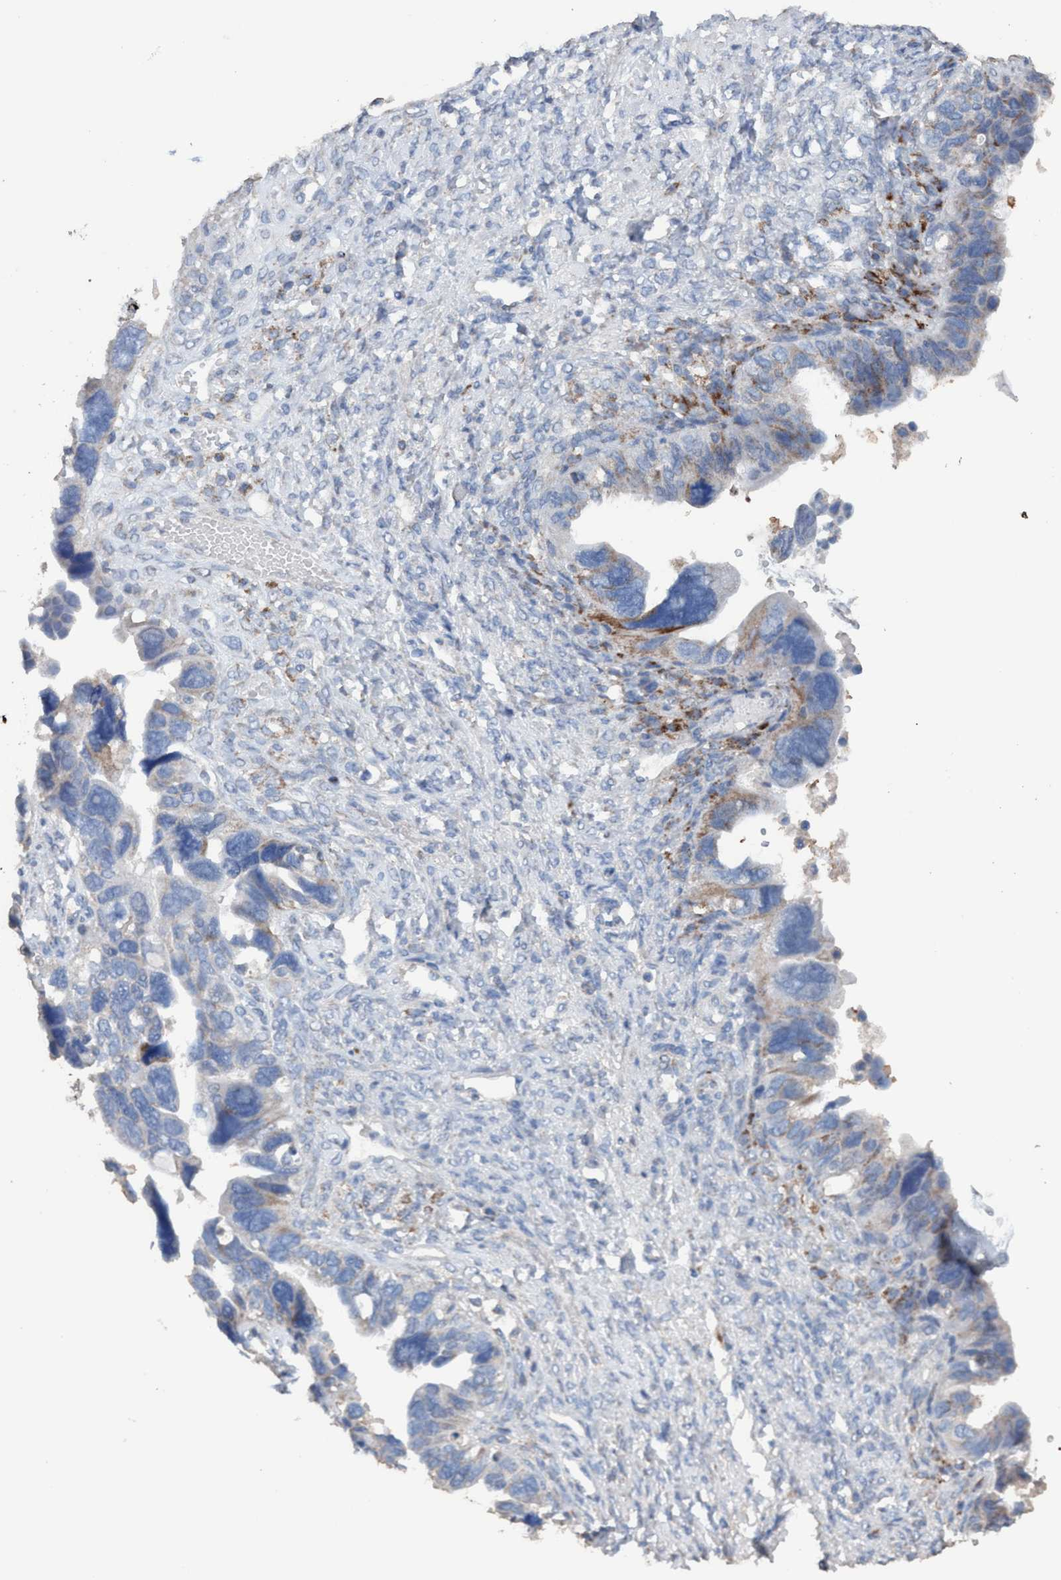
{"staining": {"intensity": "weak", "quantity": "<25%", "location": "cytoplasmic/membranous"}, "tissue": "ovarian cancer", "cell_type": "Tumor cells", "image_type": "cancer", "snomed": [{"axis": "morphology", "description": "Cystadenocarcinoma, serous, NOS"}, {"axis": "topography", "description": "Ovary"}], "caption": "Tumor cells show no significant positivity in ovarian cancer. Nuclei are stained in blue.", "gene": "RSAD1", "patient": {"sex": "female", "age": 79}}